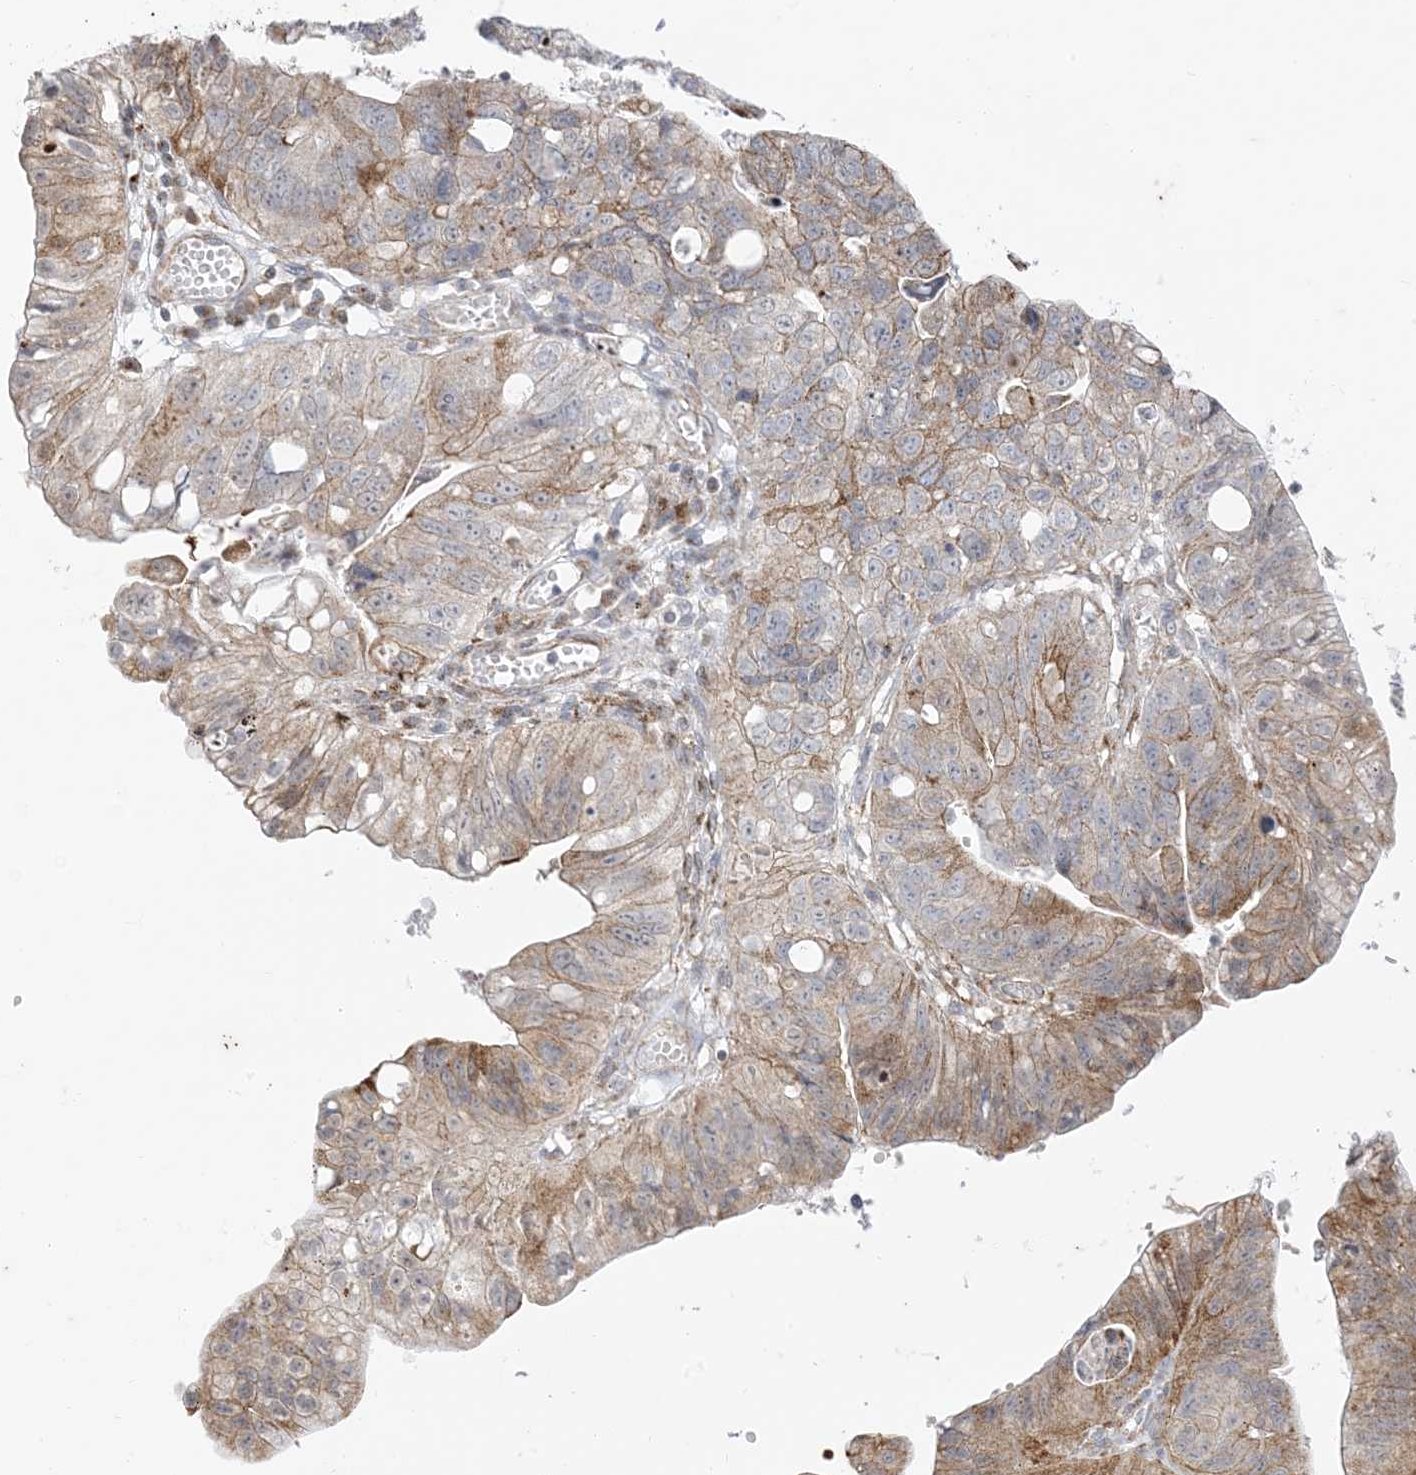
{"staining": {"intensity": "moderate", "quantity": "25%-75%", "location": "cytoplasmic/membranous"}, "tissue": "stomach cancer", "cell_type": "Tumor cells", "image_type": "cancer", "snomed": [{"axis": "morphology", "description": "Adenocarcinoma, NOS"}, {"axis": "topography", "description": "Stomach"}], "caption": "About 25%-75% of tumor cells in human adenocarcinoma (stomach) demonstrate moderate cytoplasmic/membranous protein expression as visualized by brown immunohistochemical staining.", "gene": "RAC1", "patient": {"sex": "male", "age": 59}}